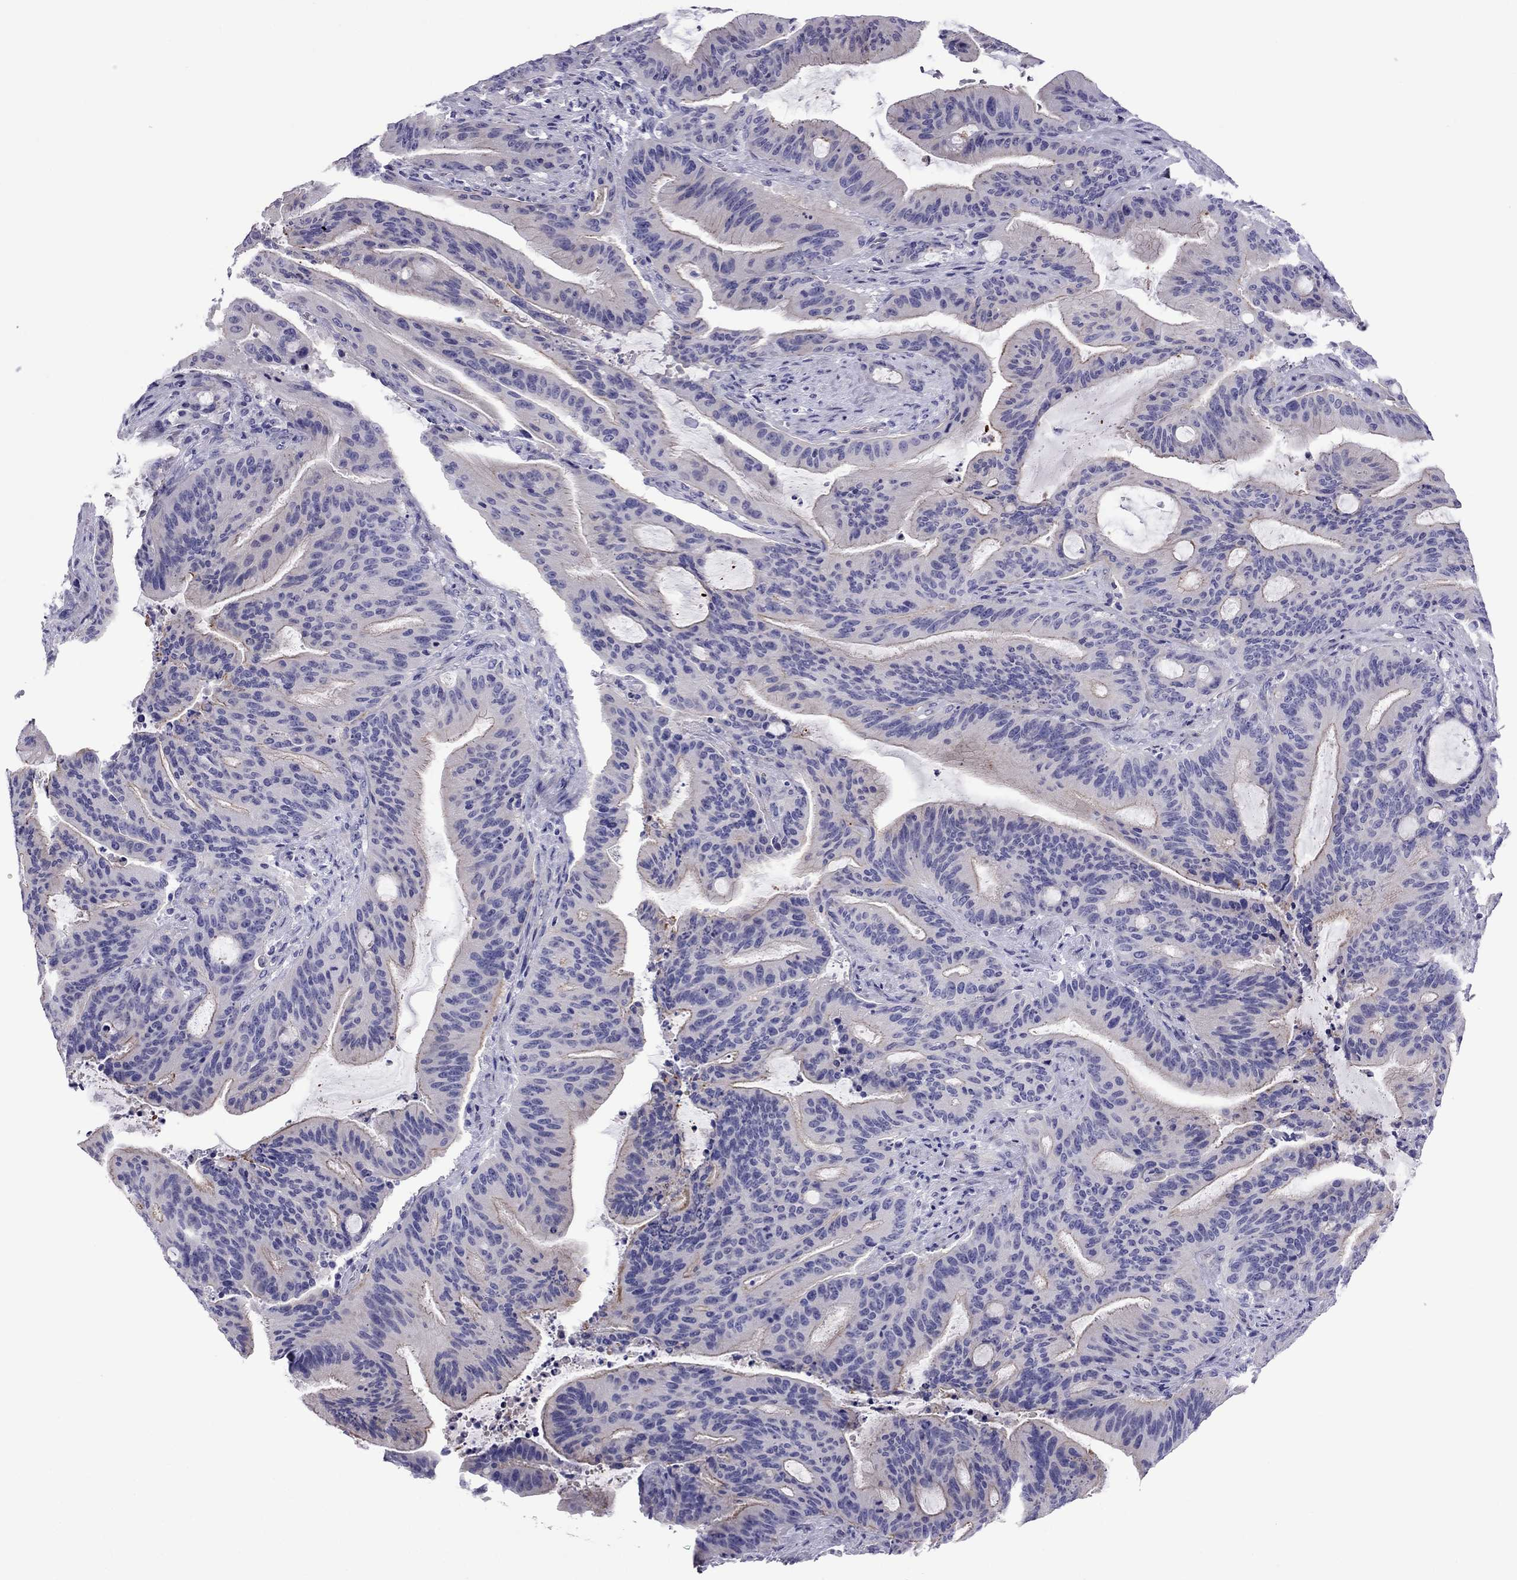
{"staining": {"intensity": "weak", "quantity": "<25%", "location": "cytoplasmic/membranous"}, "tissue": "liver cancer", "cell_type": "Tumor cells", "image_type": "cancer", "snomed": [{"axis": "morphology", "description": "Cholangiocarcinoma"}, {"axis": "topography", "description": "Liver"}], "caption": "Tumor cells are negative for protein expression in human liver cancer (cholangiocarcinoma).", "gene": "MYL11", "patient": {"sex": "female", "age": 73}}